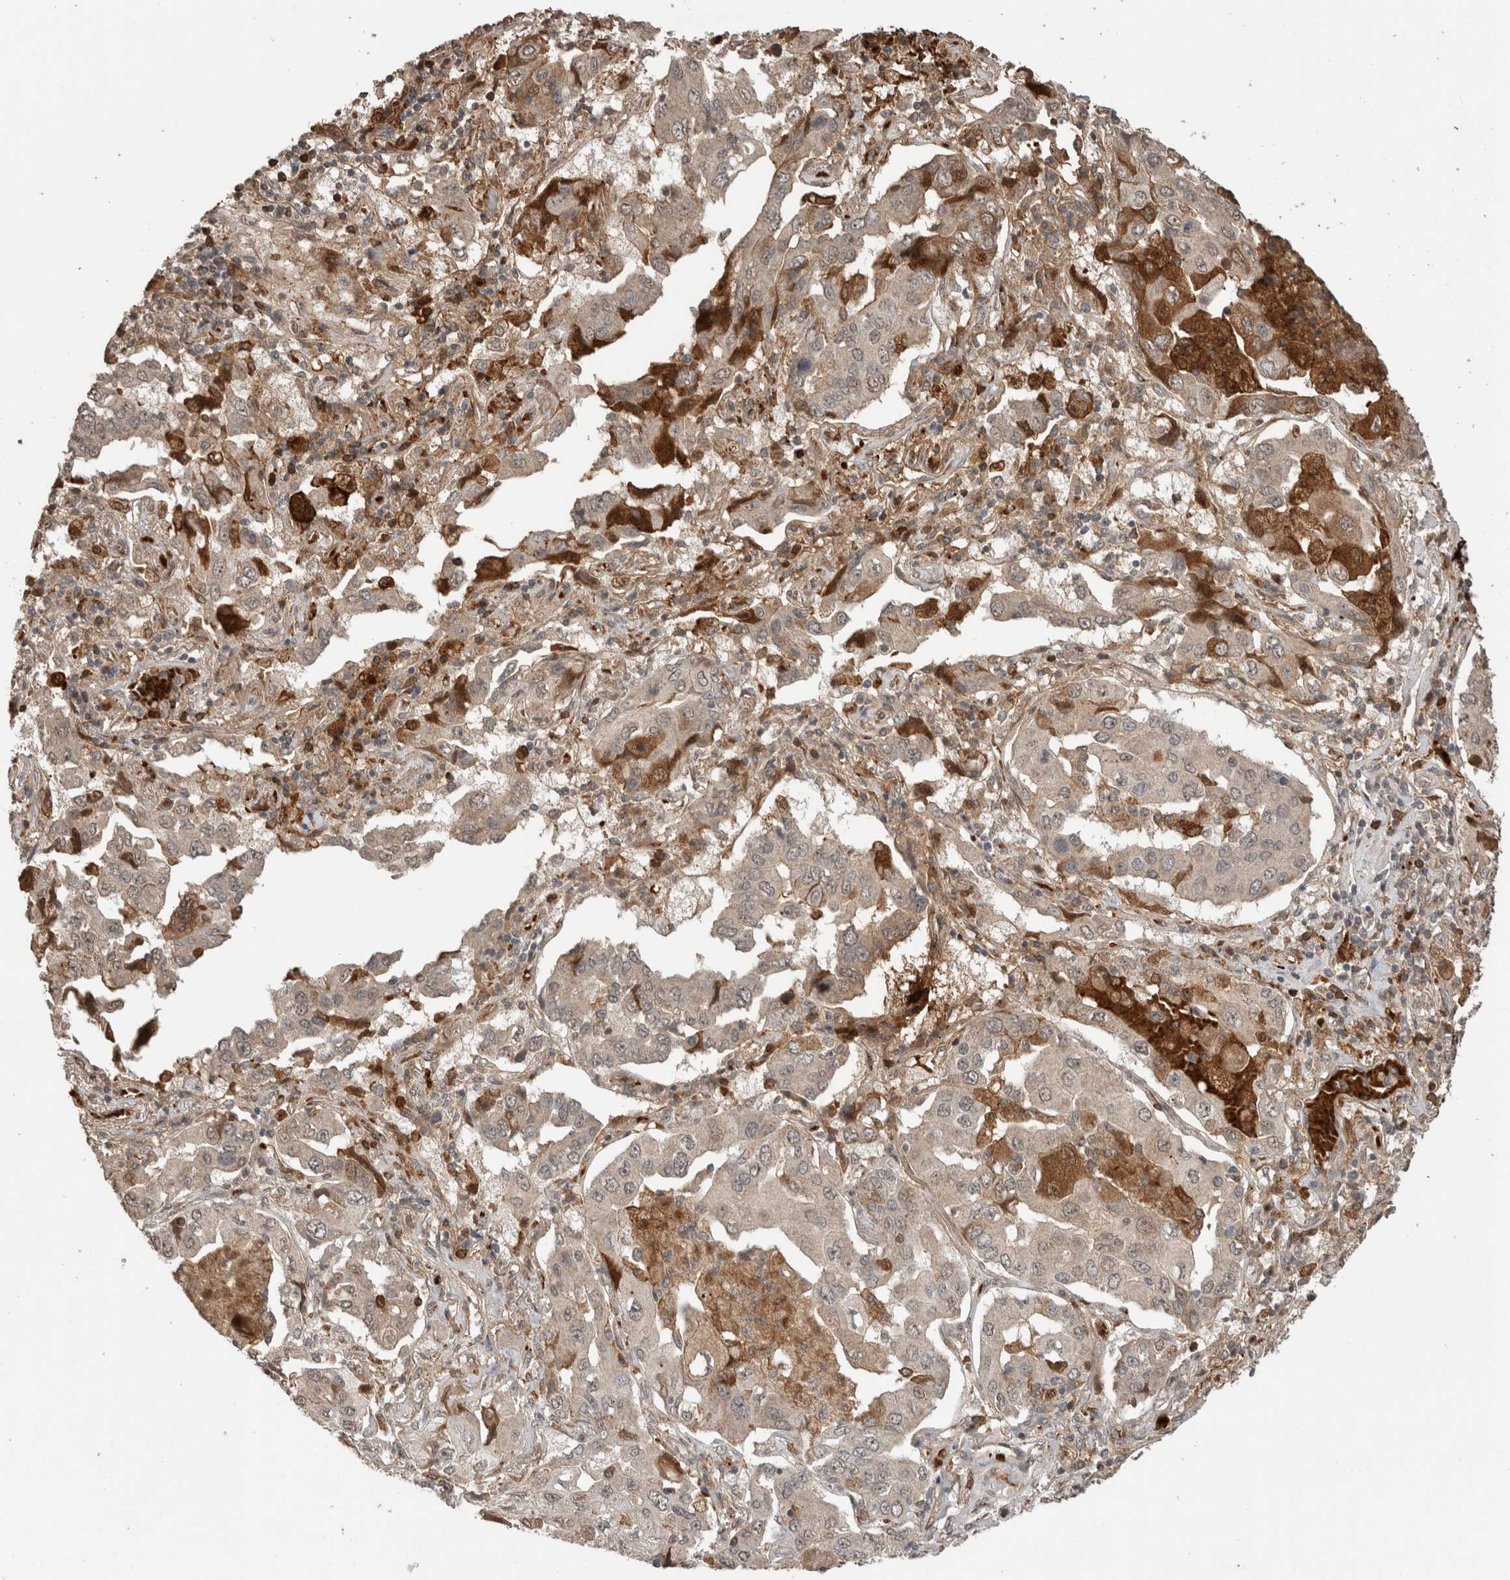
{"staining": {"intensity": "negative", "quantity": "none", "location": "none"}, "tissue": "lung cancer", "cell_type": "Tumor cells", "image_type": "cancer", "snomed": [{"axis": "morphology", "description": "Adenocarcinoma, NOS"}, {"axis": "topography", "description": "Lung"}], "caption": "Immunohistochemistry (IHC) photomicrograph of neoplastic tissue: lung cancer stained with DAB (3,3'-diaminobenzidine) displays no significant protein positivity in tumor cells.", "gene": "FAM3A", "patient": {"sex": "female", "age": 65}}